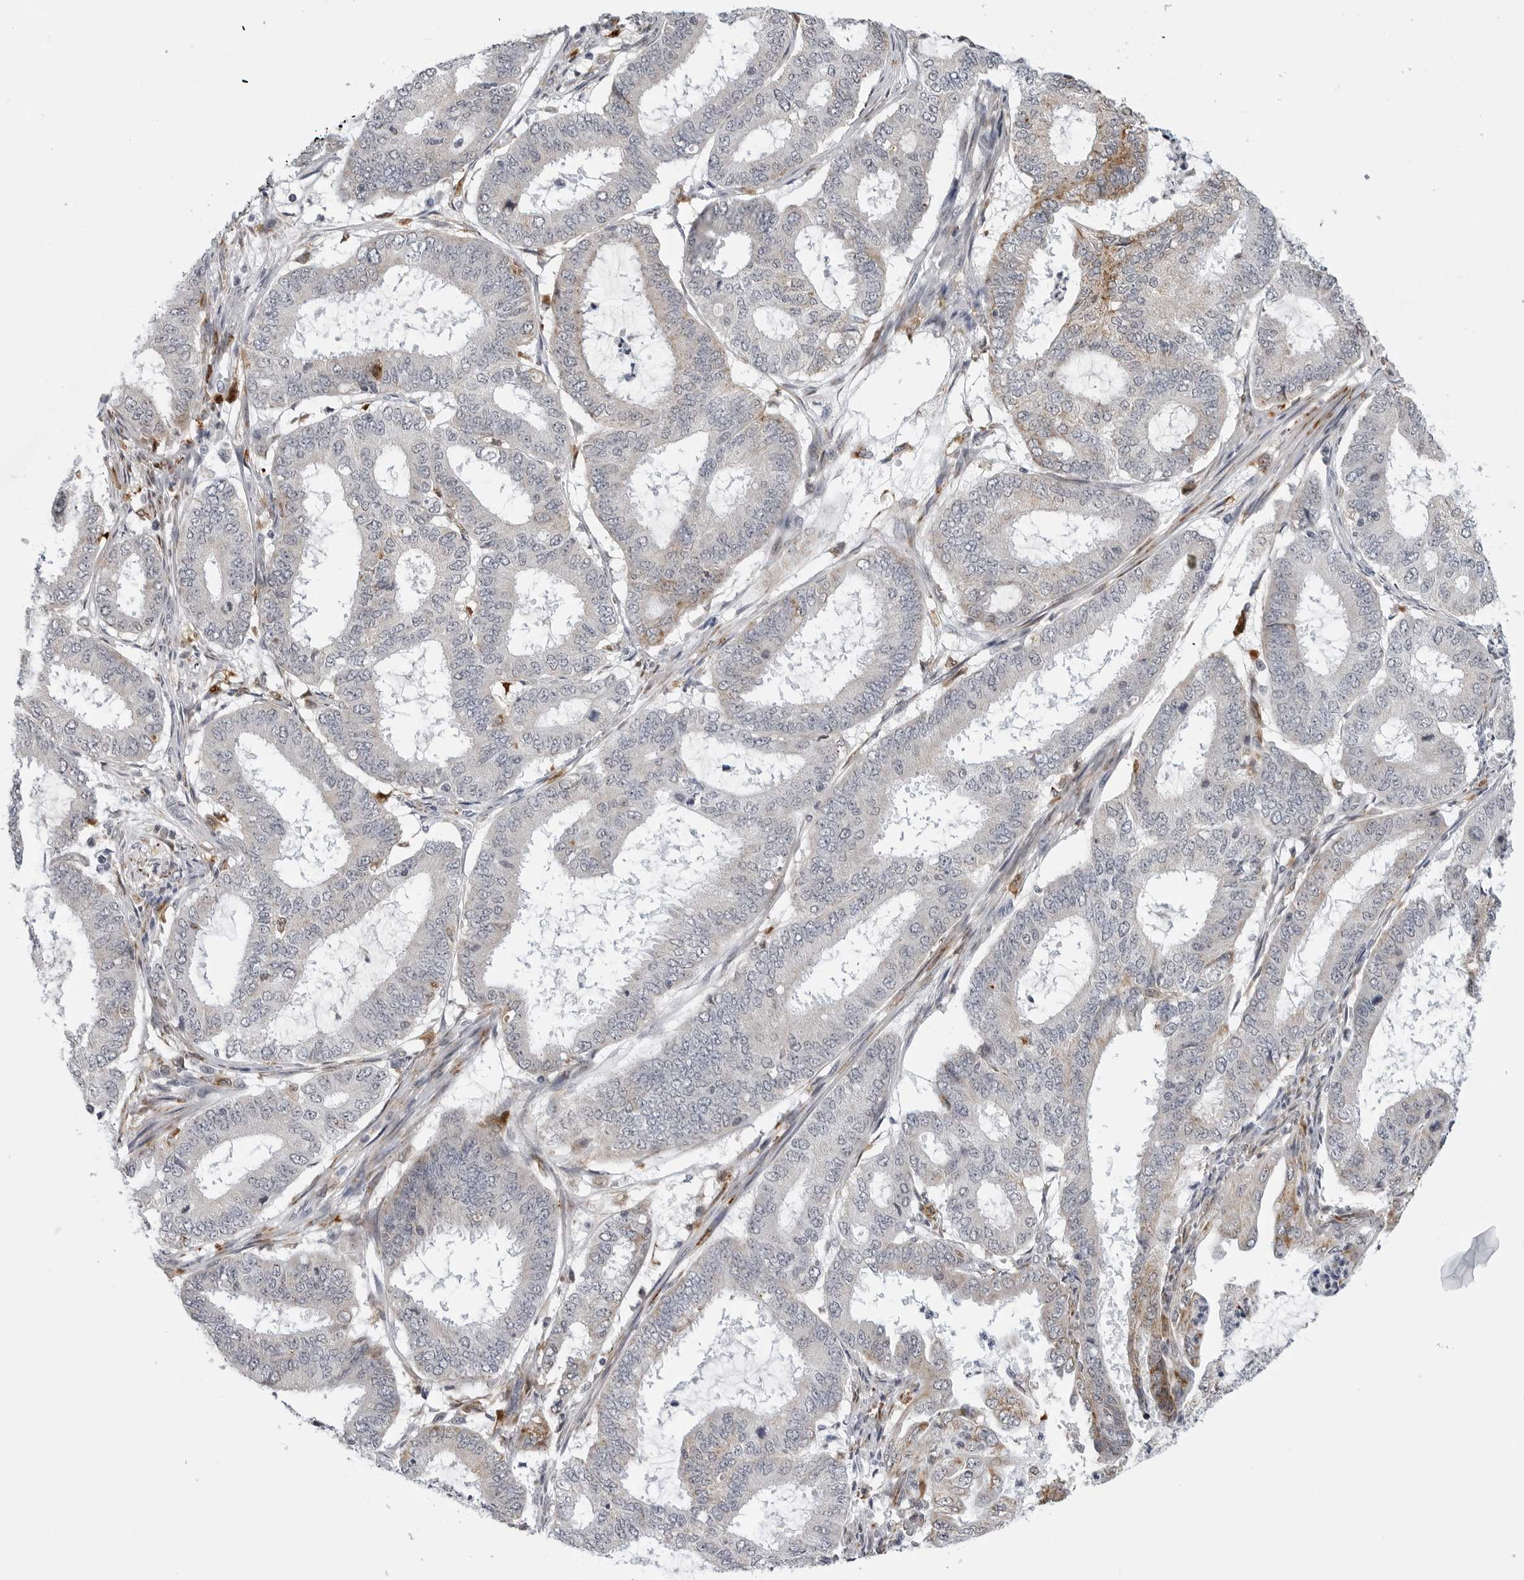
{"staining": {"intensity": "weak", "quantity": "<25%", "location": "cytoplasmic/membranous"}, "tissue": "endometrial cancer", "cell_type": "Tumor cells", "image_type": "cancer", "snomed": [{"axis": "morphology", "description": "Adenocarcinoma, NOS"}, {"axis": "topography", "description": "Endometrium"}], "caption": "DAB immunohistochemical staining of endometrial cancer (adenocarcinoma) displays no significant staining in tumor cells.", "gene": "CDK20", "patient": {"sex": "female", "age": 51}}